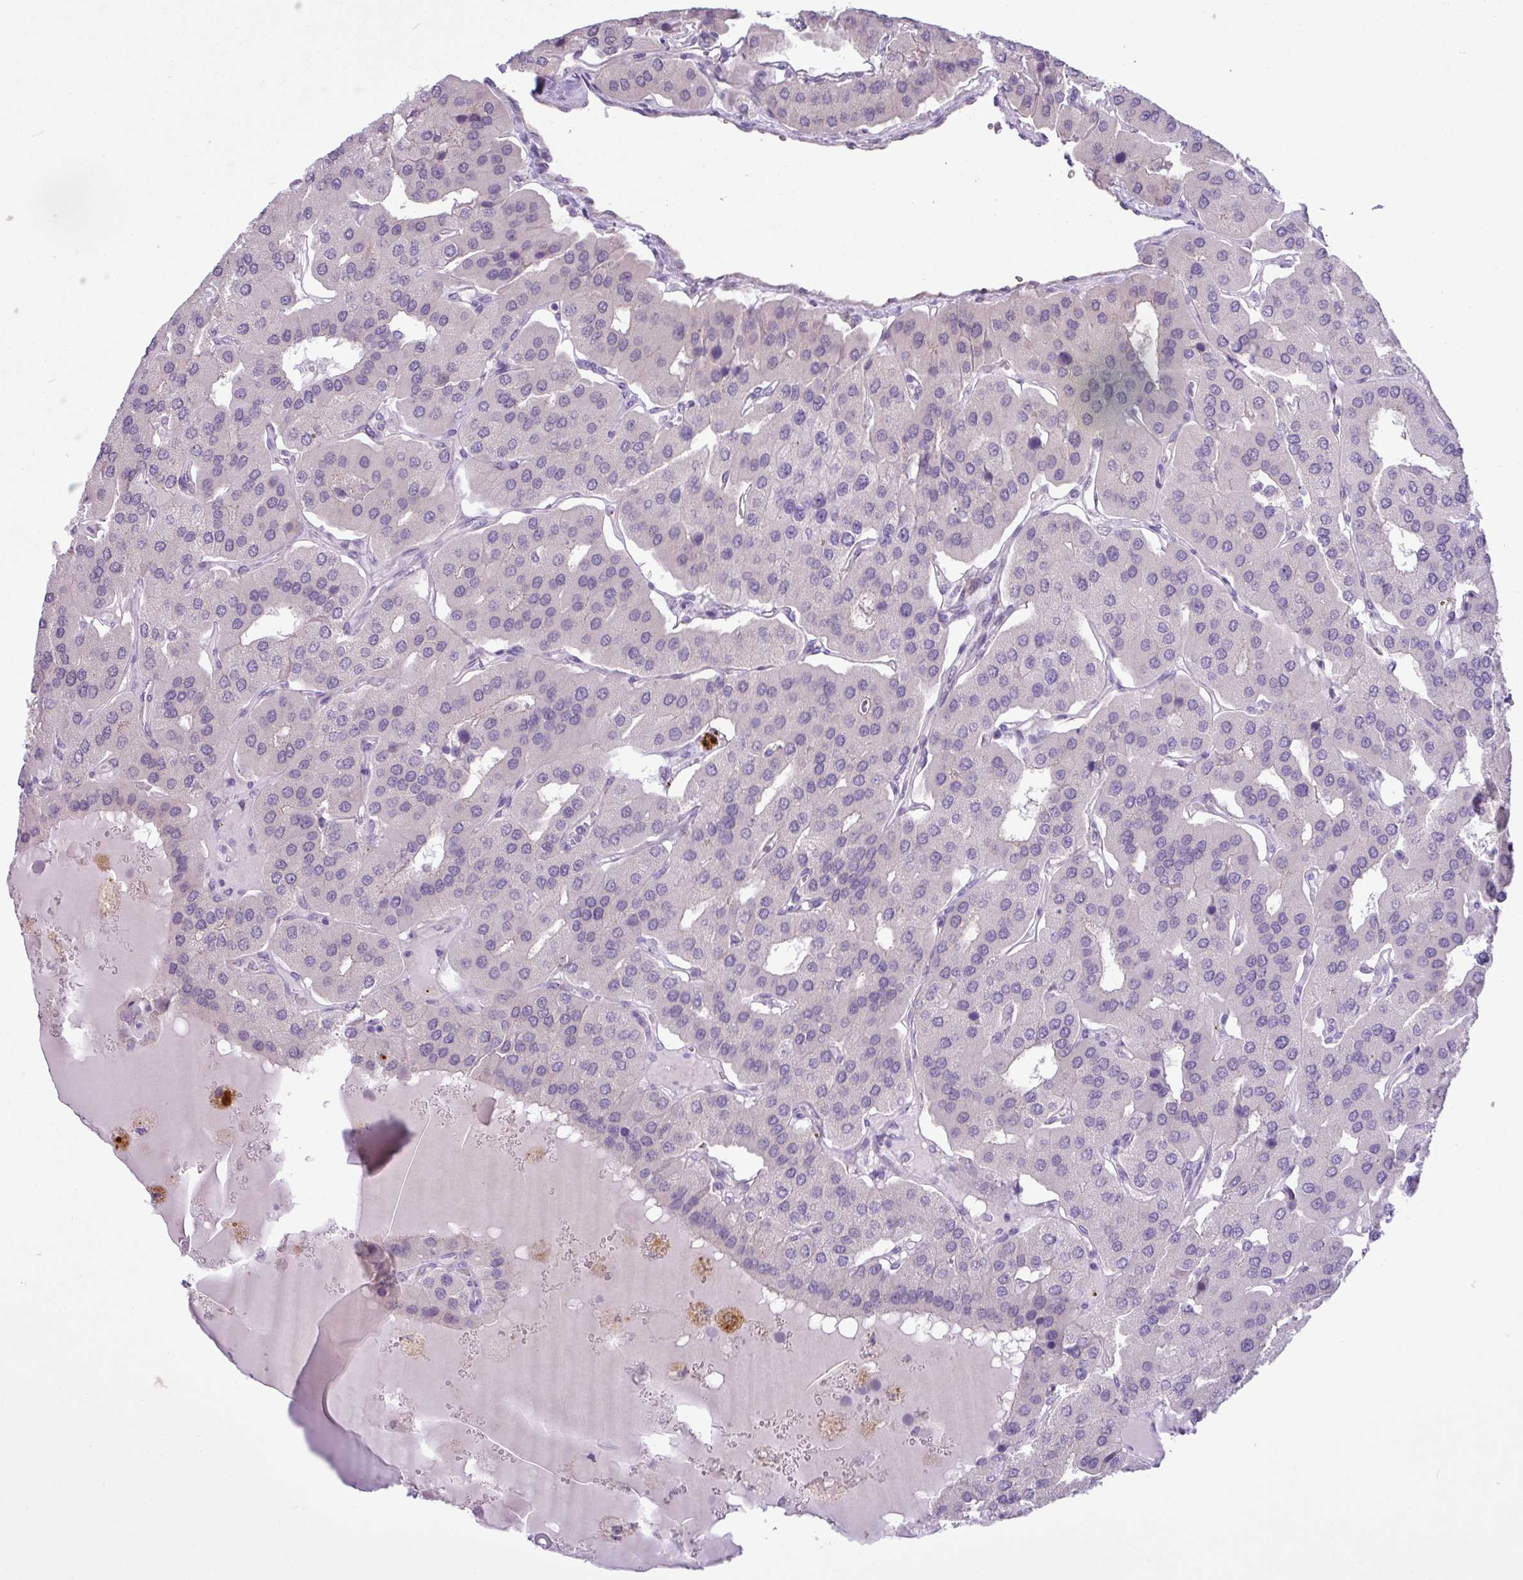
{"staining": {"intensity": "negative", "quantity": "none", "location": "none"}, "tissue": "parathyroid gland", "cell_type": "Glandular cells", "image_type": "normal", "snomed": [{"axis": "morphology", "description": "Normal tissue, NOS"}, {"axis": "morphology", "description": "Adenoma, NOS"}, {"axis": "topography", "description": "Parathyroid gland"}], "caption": "Immunohistochemical staining of benign human parathyroid gland demonstrates no significant staining in glandular cells.", "gene": "SPINK8", "patient": {"sex": "female", "age": 86}}